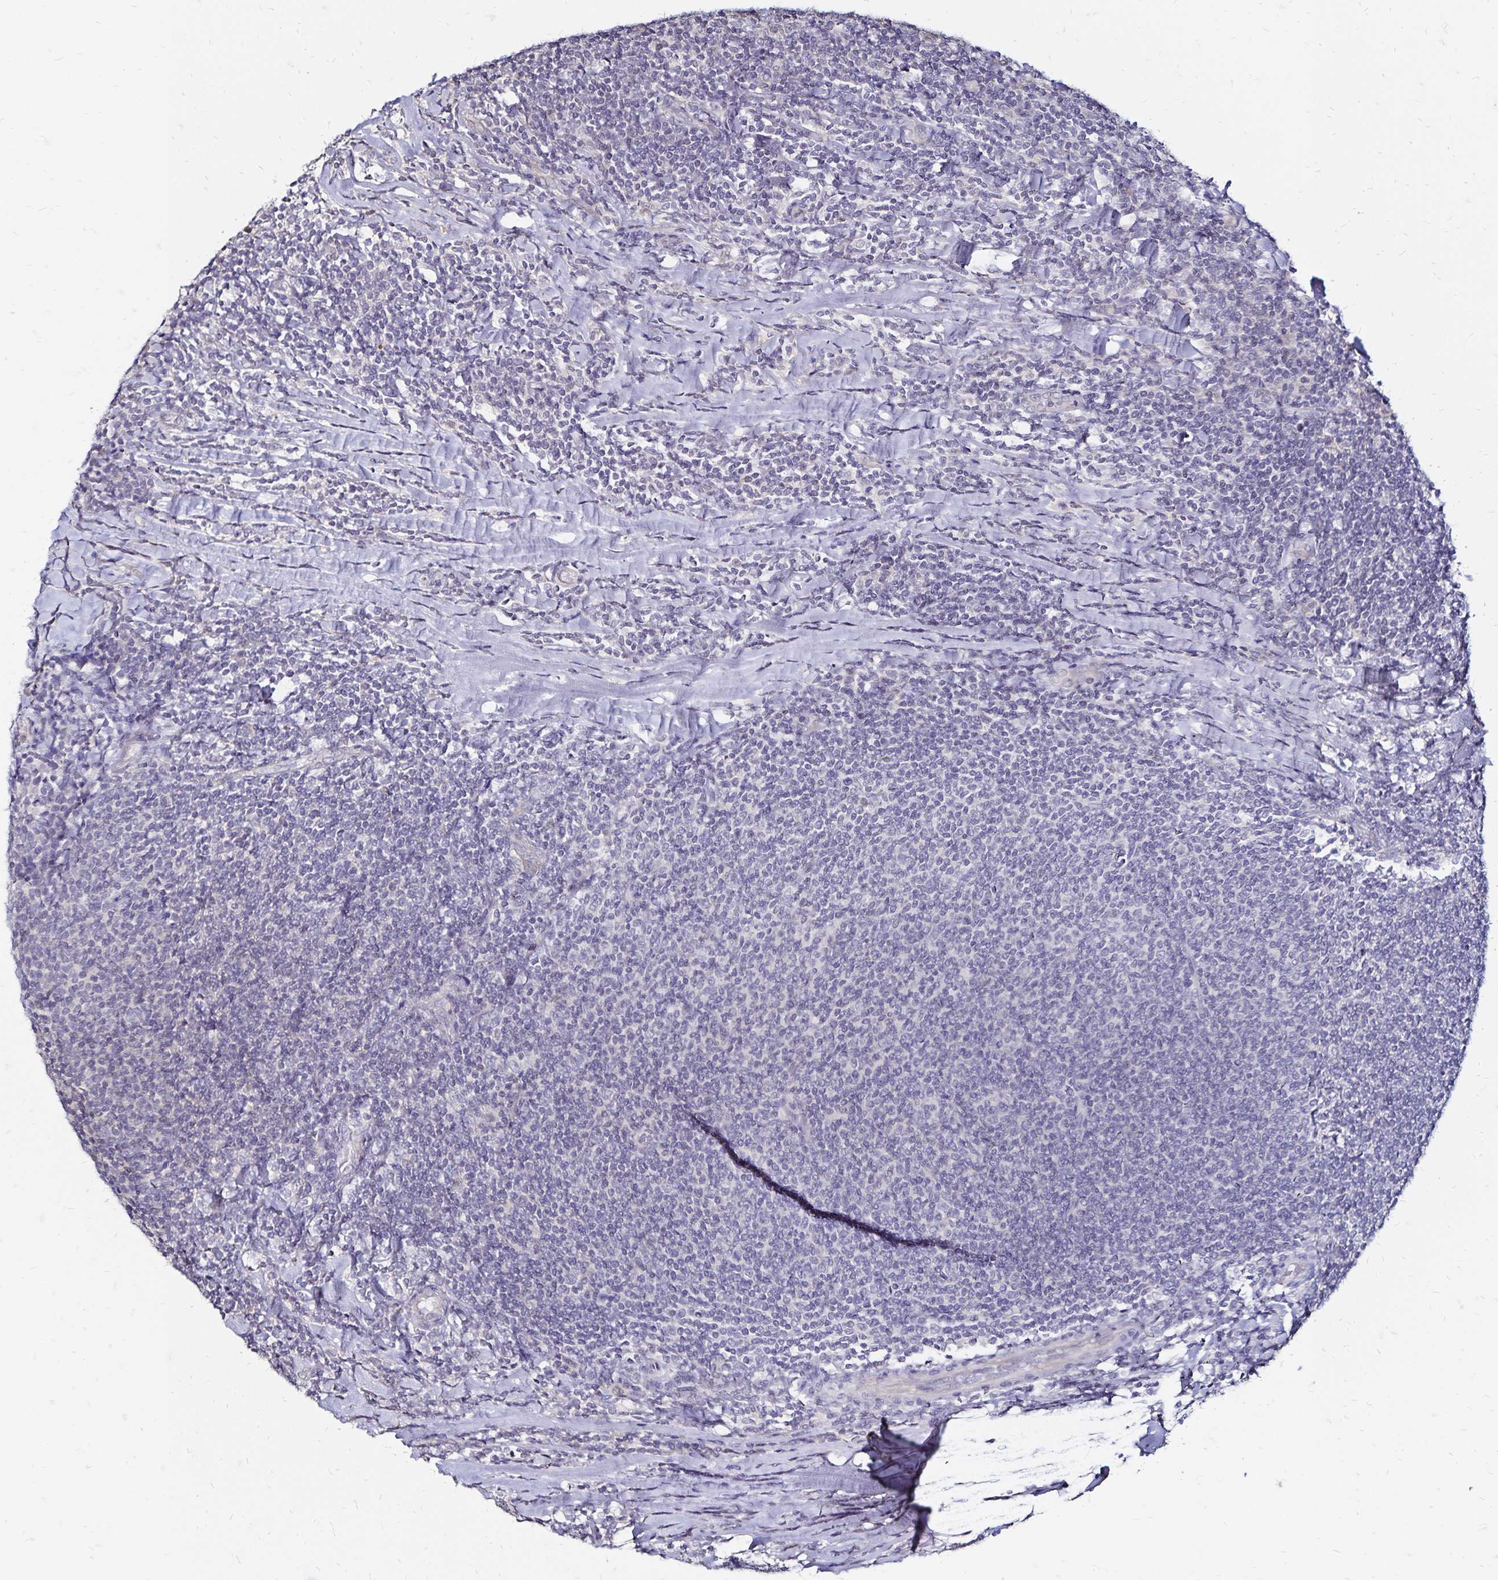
{"staining": {"intensity": "negative", "quantity": "none", "location": "none"}, "tissue": "lymphoma", "cell_type": "Tumor cells", "image_type": "cancer", "snomed": [{"axis": "morphology", "description": "Malignant lymphoma, non-Hodgkin's type, Low grade"}, {"axis": "topography", "description": "Lymph node"}], "caption": "The micrograph reveals no significant positivity in tumor cells of lymphoma.", "gene": "SLC5A1", "patient": {"sex": "male", "age": 52}}